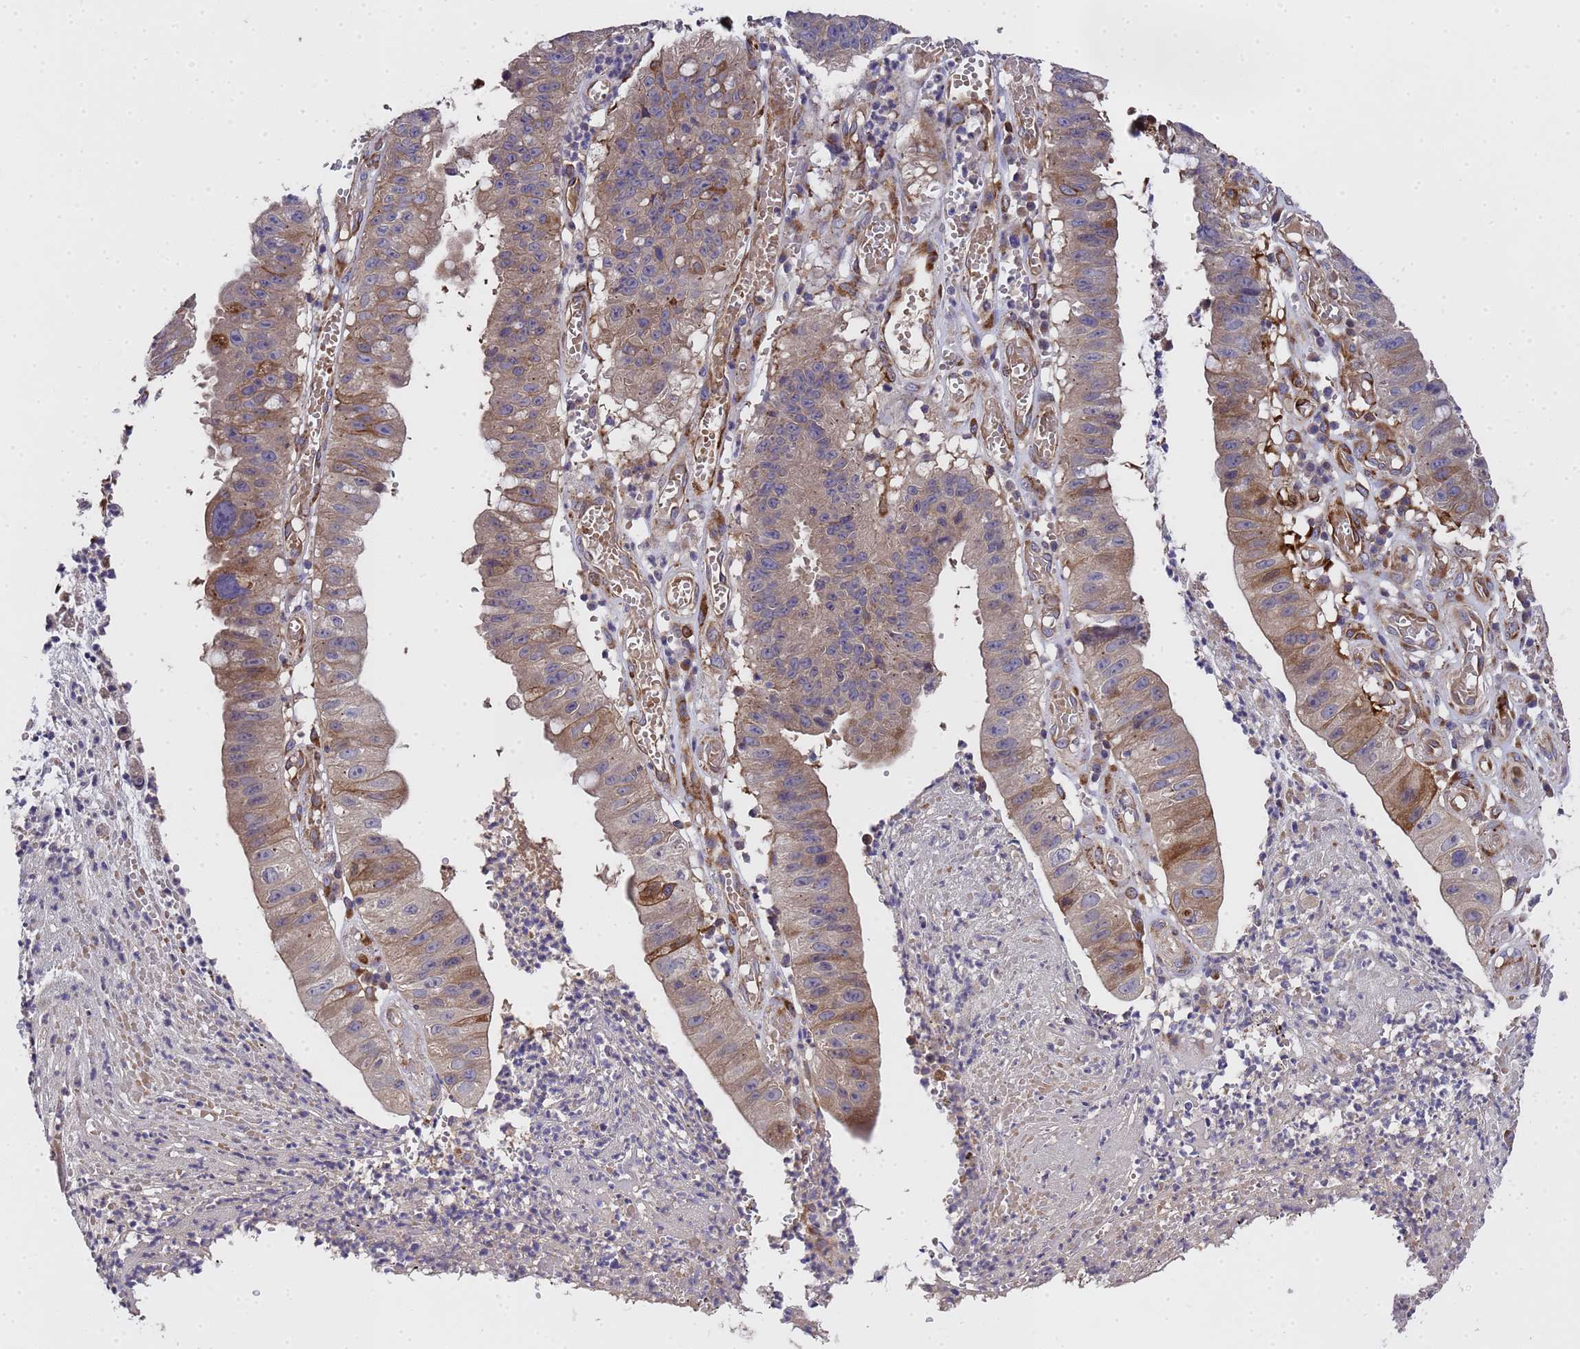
{"staining": {"intensity": "moderate", "quantity": "25%-75%", "location": "cytoplasmic/membranous"}, "tissue": "stomach cancer", "cell_type": "Tumor cells", "image_type": "cancer", "snomed": [{"axis": "morphology", "description": "Adenocarcinoma, NOS"}, {"axis": "topography", "description": "Stomach"}], "caption": "This is a photomicrograph of immunohistochemistry staining of stomach cancer (adenocarcinoma), which shows moderate staining in the cytoplasmic/membranous of tumor cells.", "gene": "MOCS1", "patient": {"sex": "male", "age": 59}}